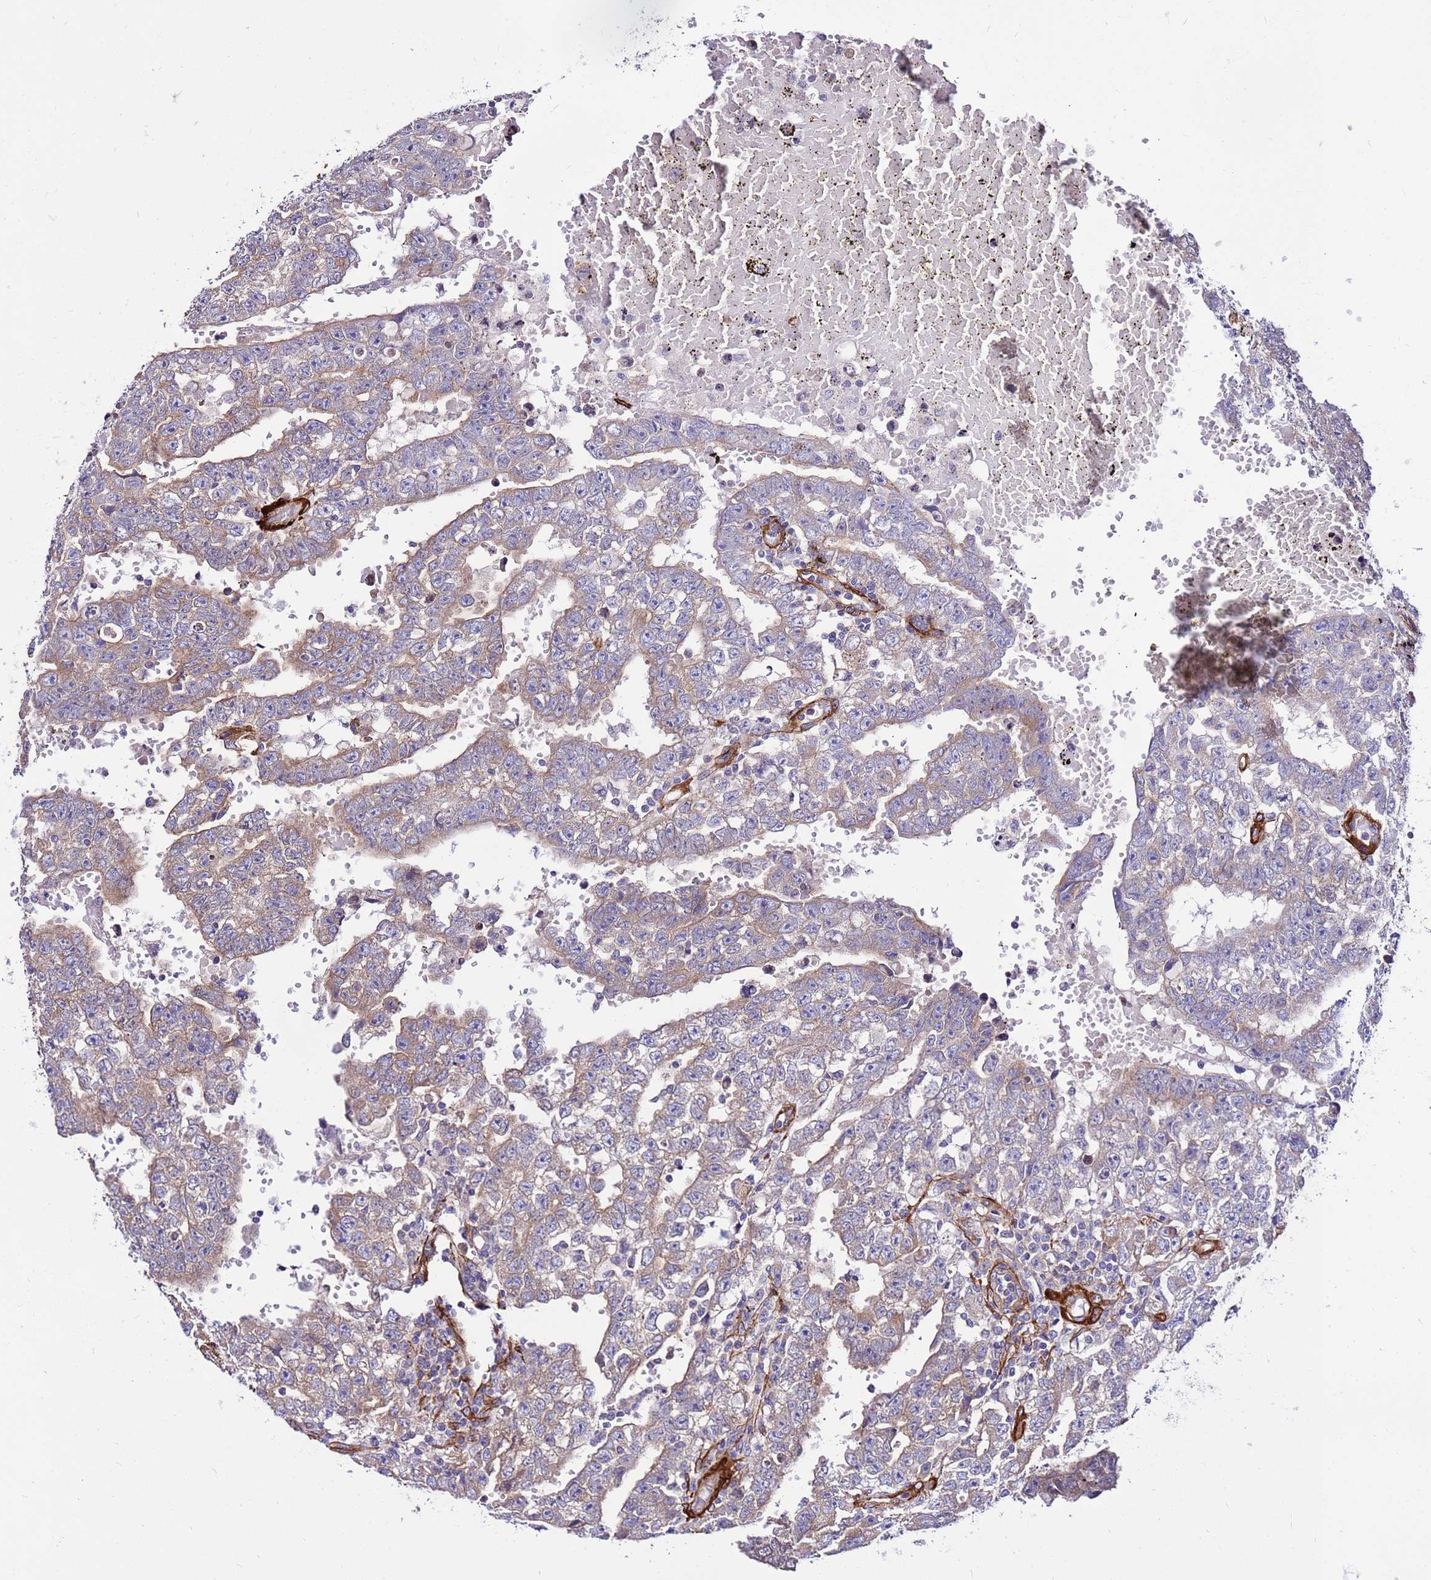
{"staining": {"intensity": "weak", "quantity": "25%-75%", "location": "cytoplasmic/membranous"}, "tissue": "testis cancer", "cell_type": "Tumor cells", "image_type": "cancer", "snomed": [{"axis": "morphology", "description": "Carcinoma, Embryonal, NOS"}, {"axis": "topography", "description": "Testis"}], "caption": "Immunohistochemical staining of human testis embryonal carcinoma exhibits low levels of weak cytoplasmic/membranous positivity in about 25%-75% of tumor cells. (Brightfield microscopy of DAB IHC at high magnification).", "gene": "EI24", "patient": {"sex": "male", "age": 25}}